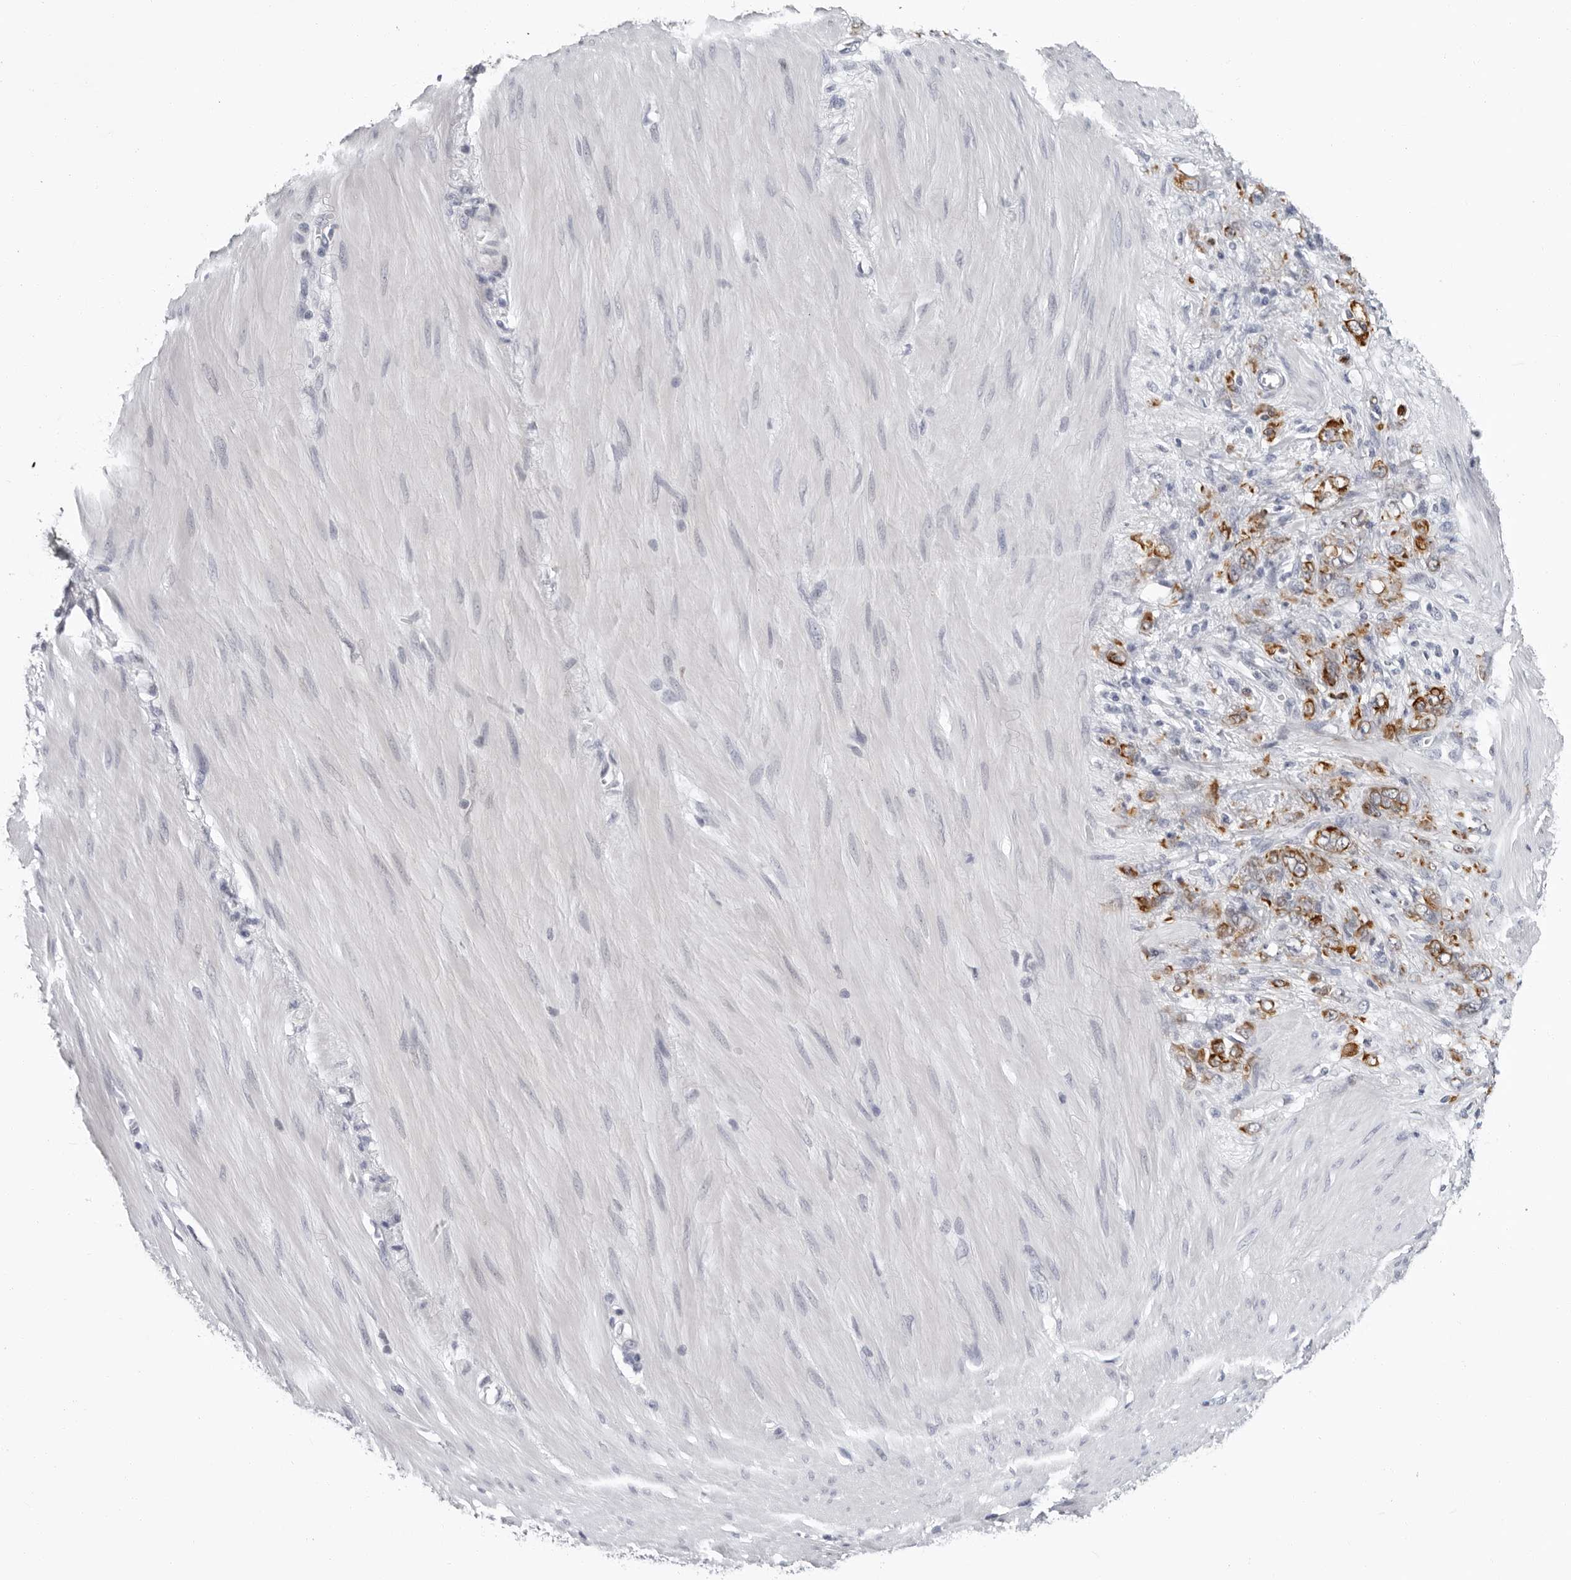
{"staining": {"intensity": "moderate", "quantity": ">75%", "location": "cytoplasmic/membranous"}, "tissue": "stomach cancer", "cell_type": "Tumor cells", "image_type": "cancer", "snomed": [{"axis": "morphology", "description": "Adenocarcinoma, NOS"}, {"axis": "topography", "description": "Stomach"}], "caption": "A brown stain shows moderate cytoplasmic/membranous positivity of a protein in human adenocarcinoma (stomach) tumor cells. (DAB IHC, brown staining for protein, blue staining for nuclei).", "gene": "CCDC28B", "patient": {"sex": "female", "age": 76}}